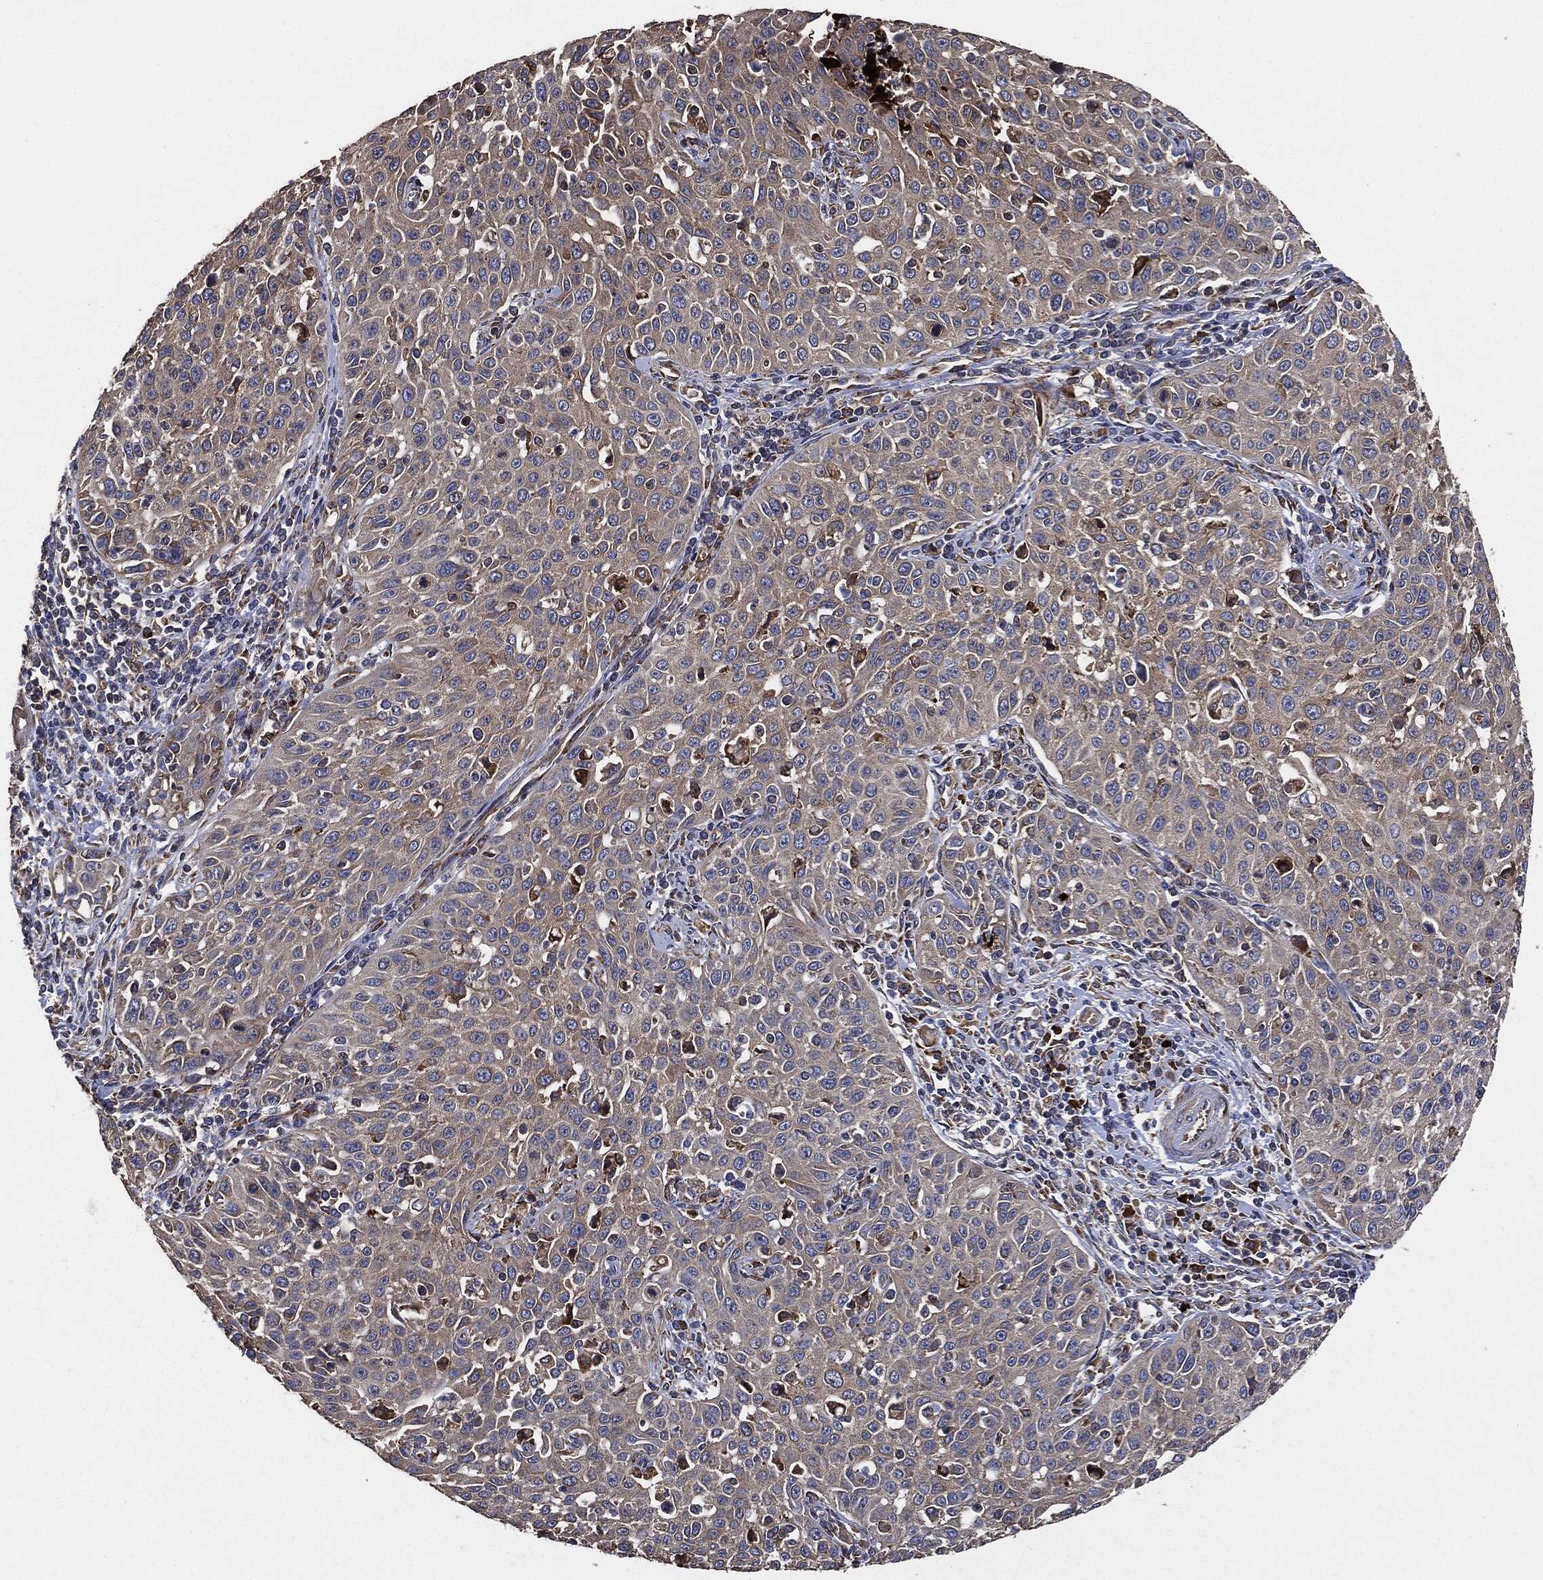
{"staining": {"intensity": "weak", "quantity": "25%-75%", "location": "cytoplasmic/membranous"}, "tissue": "cervical cancer", "cell_type": "Tumor cells", "image_type": "cancer", "snomed": [{"axis": "morphology", "description": "Squamous cell carcinoma, NOS"}, {"axis": "topography", "description": "Cervix"}], "caption": "DAB immunohistochemical staining of cervical cancer exhibits weak cytoplasmic/membranous protein positivity in approximately 25%-75% of tumor cells.", "gene": "STK3", "patient": {"sex": "female", "age": 26}}